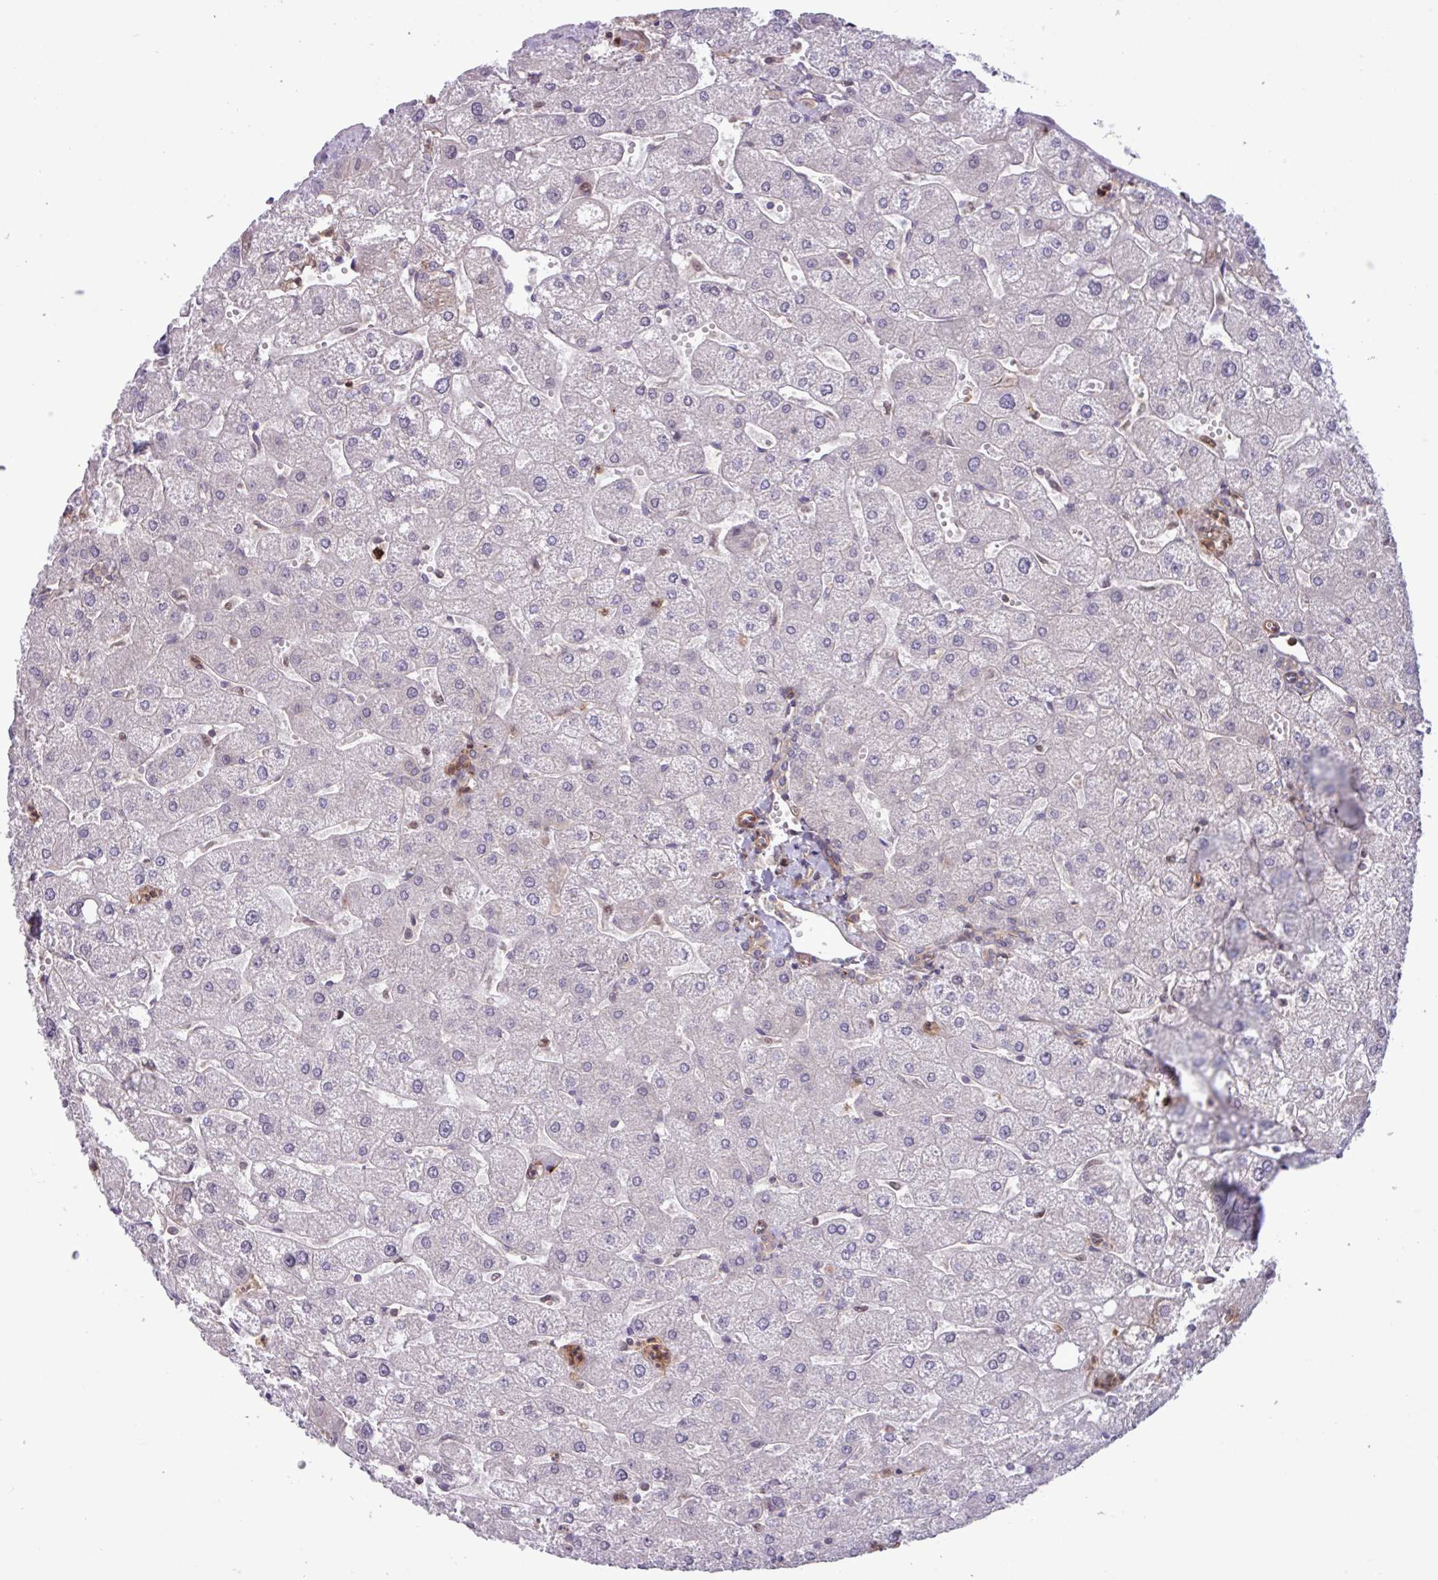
{"staining": {"intensity": "weak", "quantity": "<25%", "location": "cytoplasmic/membranous"}, "tissue": "liver", "cell_type": "Cholangiocytes", "image_type": "normal", "snomed": [{"axis": "morphology", "description": "Normal tissue, NOS"}, {"axis": "topography", "description": "Liver"}], "caption": "This photomicrograph is of unremarkable liver stained with IHC to label a protein in brown with the nuclei are counter-stained blue. There is no expression in cholangiocytes.", "gene": "CNTRL", "patient": {"sex": "male", "age": 67}}